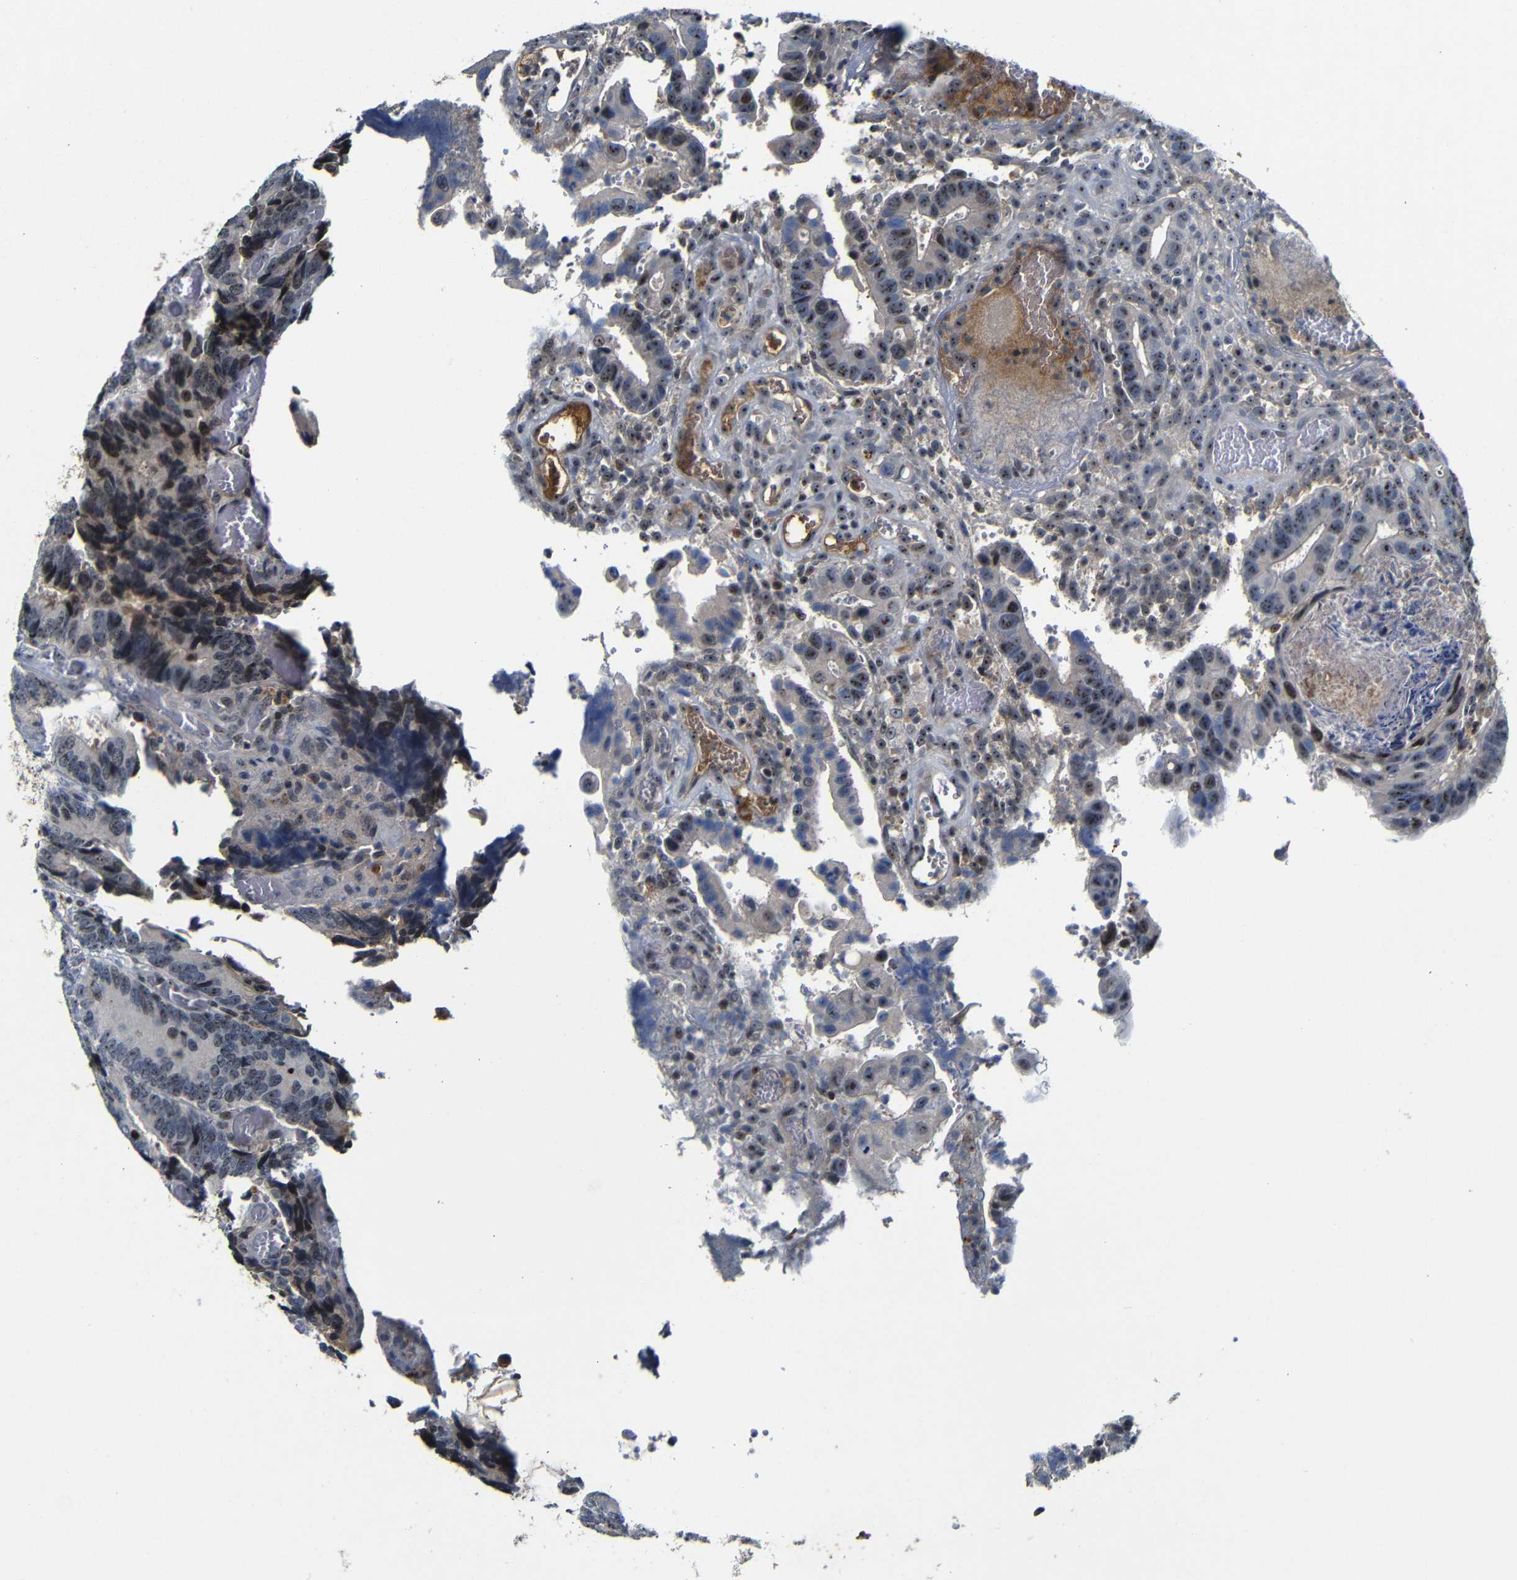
{"staining": {"intensity": "moderate", "quantity": ">75%", "location": "cytoplasmic/membranous,nuclear"}, "tissue": "colorectal cancer", "cell_type": "Tumor cells", "image_type": "cancer", "snomed": [{"axis": "morphology", "description": "Adenocarcinoma, NOS"}, {"axis": "topography", "description": "Colon"}], "caption": "Moderate cytoplasmic/membranous and nuclear expression for a protein is present in approximately >75% of tumor cells of colorectal cancer using immunohistochemistry.", "gene": "MYC", "patient": {"sex": "male", "age": 72}}